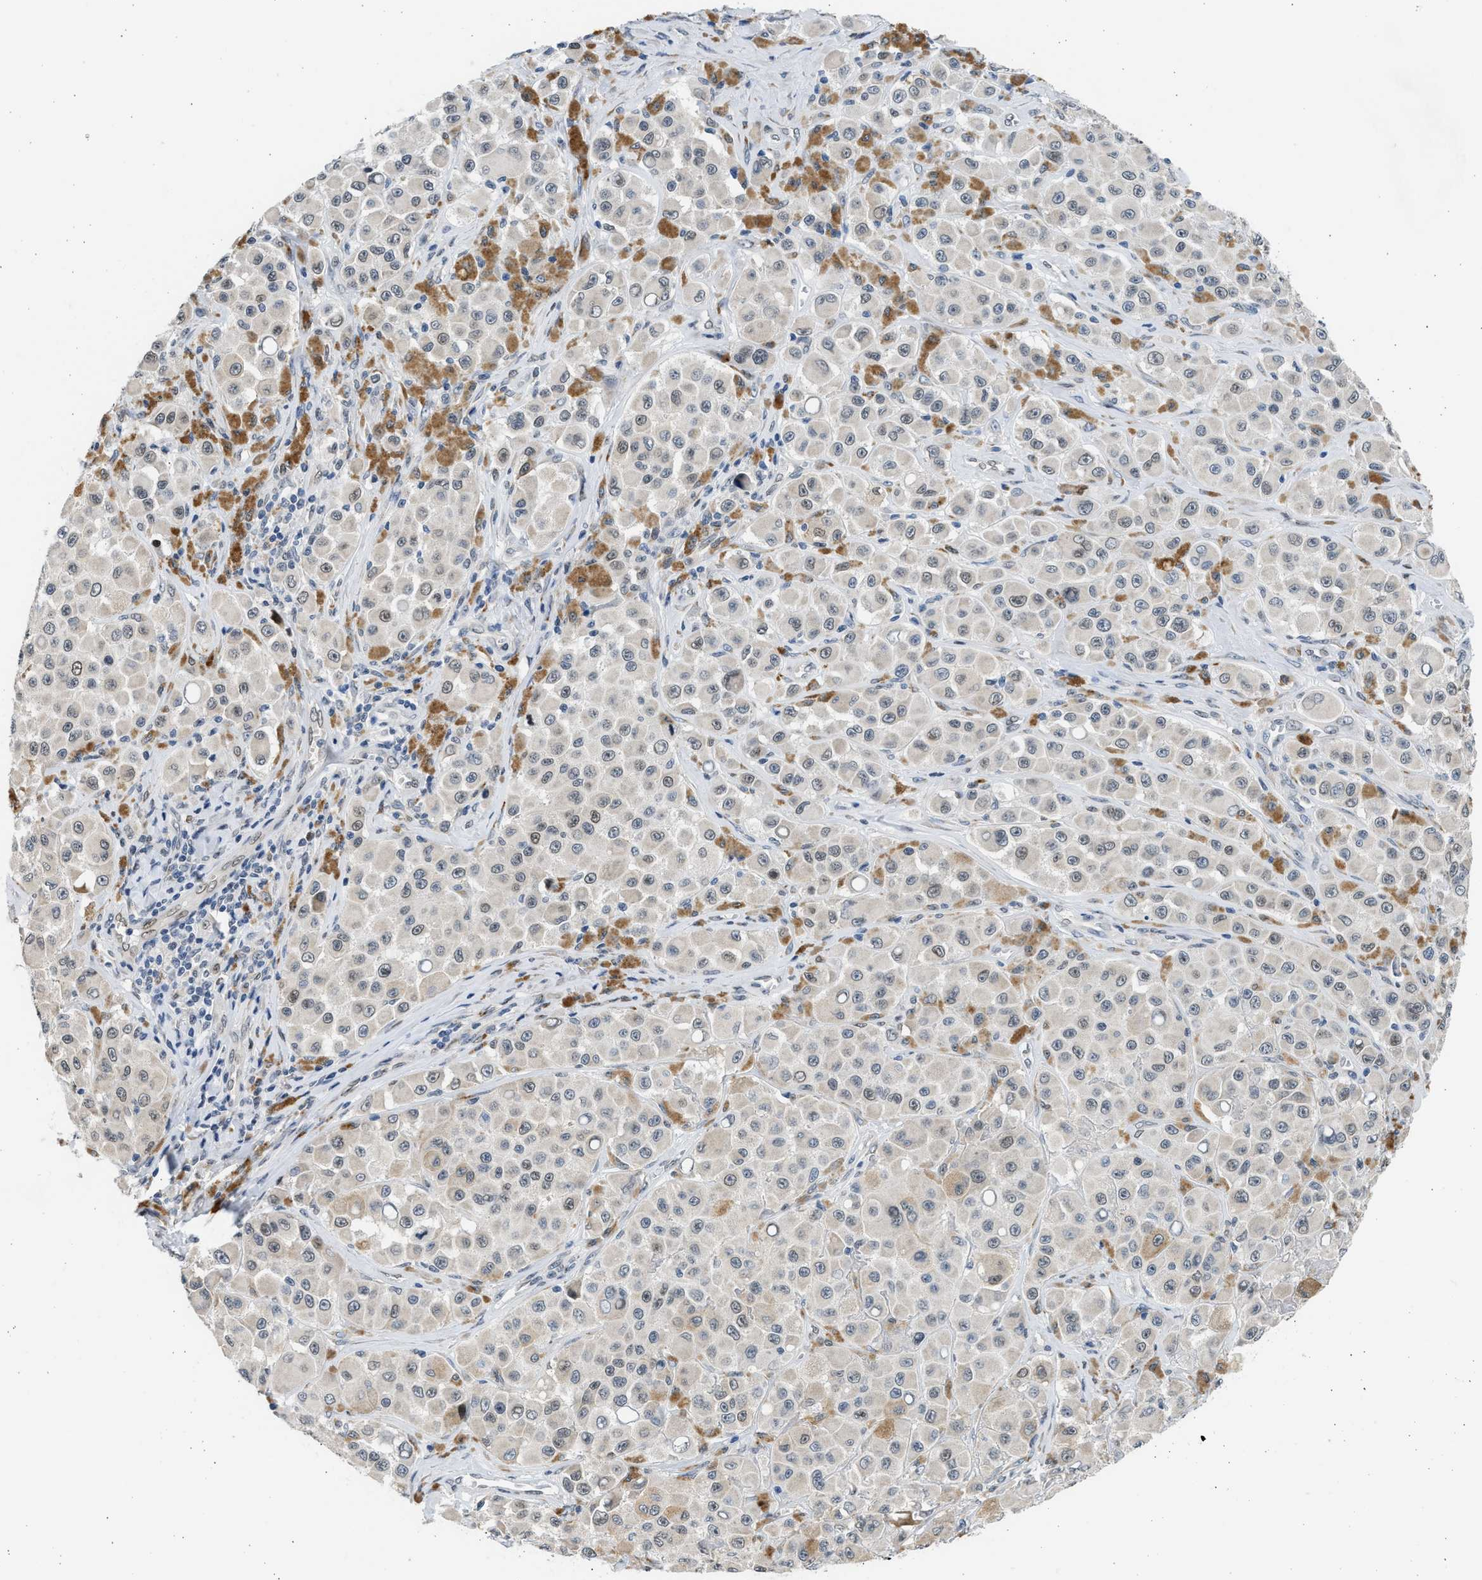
{"staining": {"intensity": "moderate", "quantity": "<25%", "location": "nuclear"}, "tissue": "melanoma", "cell_type": "Tumor cells", "image_type": "cancer", "snomed": [{"axis": "morphology", "description": "Malignant melanoma, NOS"}, {"axis": "topography", "description": "Skin"}], "caption": "IHC photomicrograph of neoplastic tissue: human melanoma stained using IHC reveals low levels of moderate protein expression localized specifically in the nuclear of tumor cells, appearing as a nuclear brown color.", "gene": "HMGN3", "patient": {"sex": "male", "age": 84}}